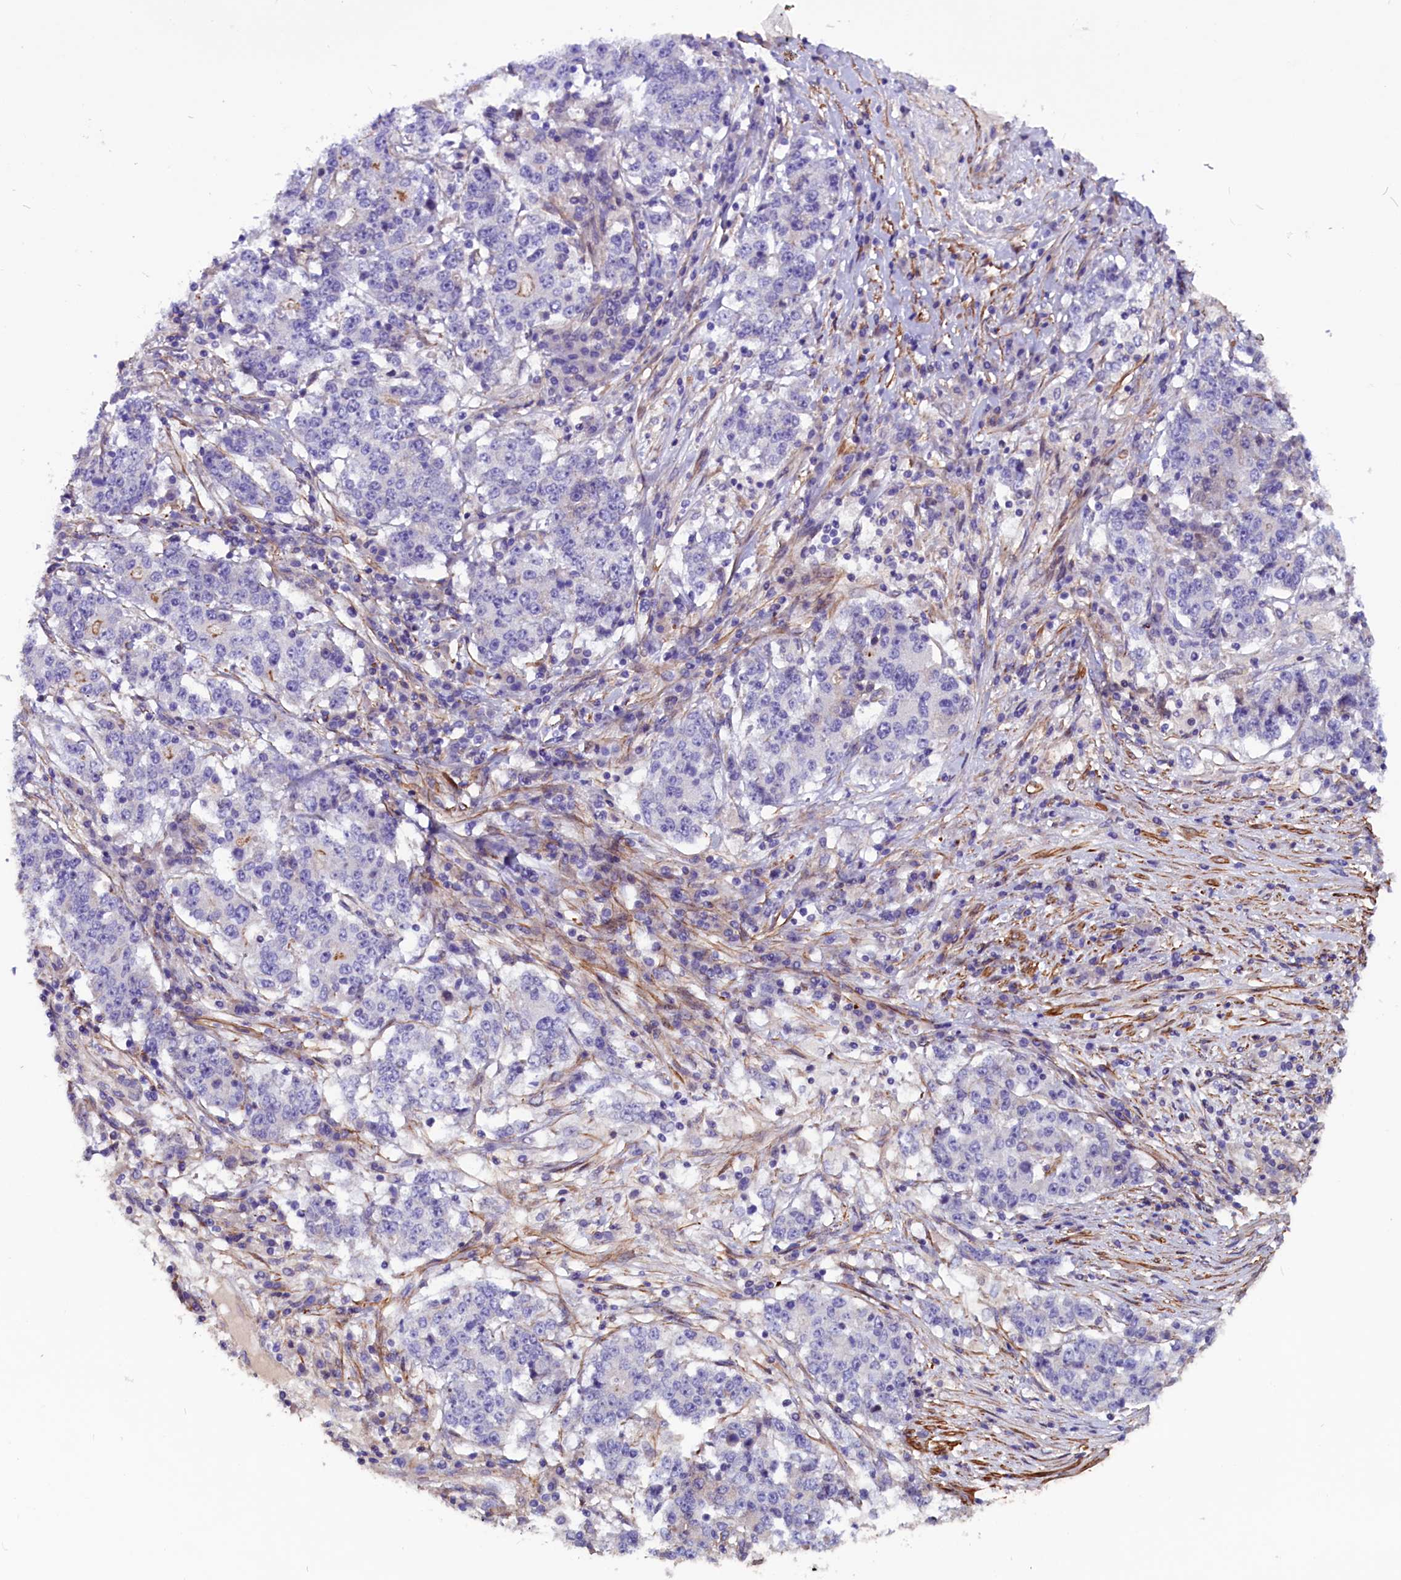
{"staining": {"intensity": "negative", "quantity": "none", "location": "none"}, "tissue": "stomach cancer", "cell_type": "Tumor cells", "image_type": "cancer", "snomed": [{"axis": "morphology", "description": "Adenocarcinoma, NOS"}, {"axis": "topography", "description": "Stomach"}], "caption": "A histopathology image of human stomach cancer is negative for staining in tumor cells.", "gene": "ZNF749", "patient": {"sex": "male", "age": 59}}